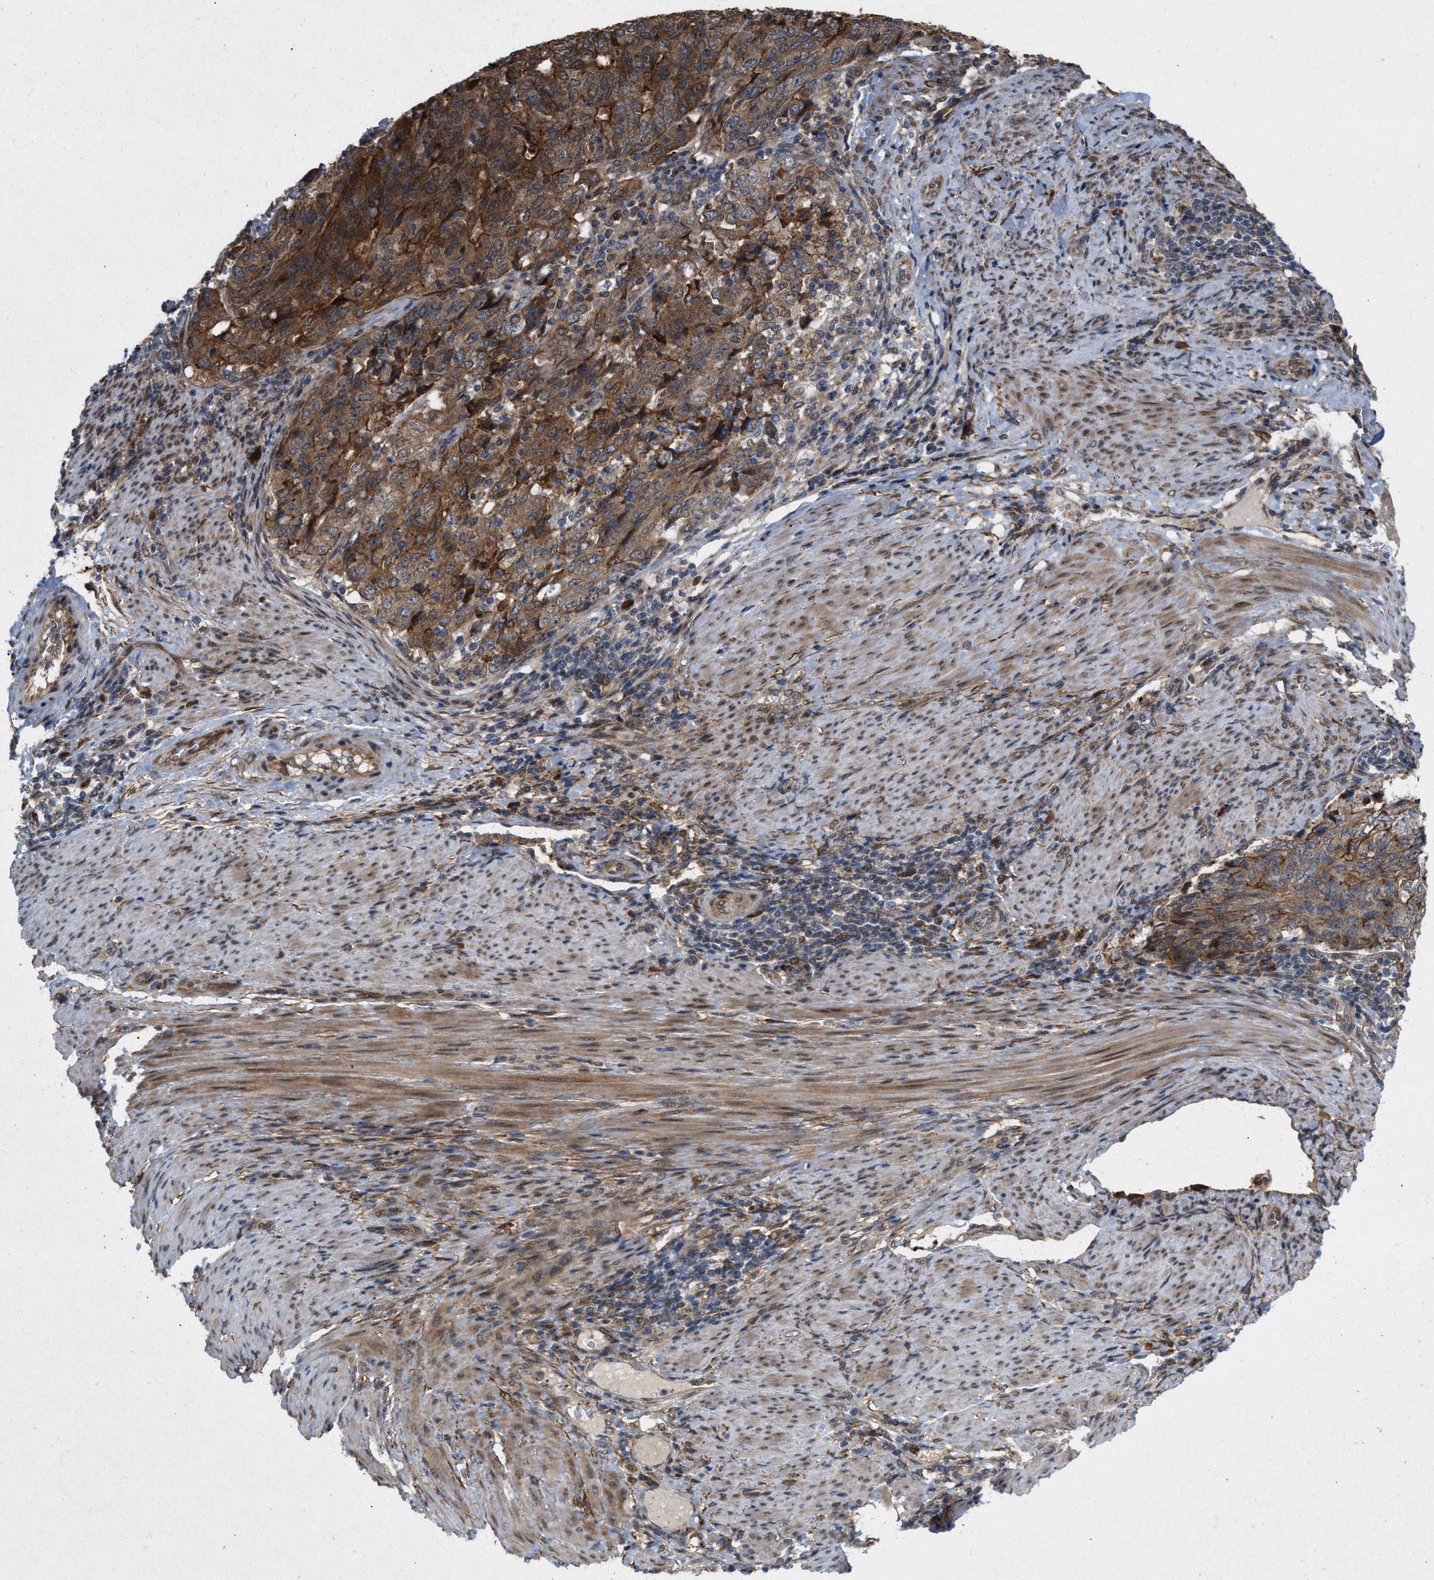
{"staining": {"intensity": "strong", "quantity": ">75%", "location": "cytoplasmic/membranous"}, "tissue": "endometrial cancer", "cell_type": "Tumor cells", "image_type": "cancer", "snomed": [{"axis": "morphology", "description": "Adenocarcinoma, NOS"}, {"axis": "topography", "description": "Endometrium"}], "caption": "Protein analysis of endometrial adenocarcinoma tissue displays strong cytoplasmic/membranous positivity in approximately >75% of tumor cells. The staining is performed using DAB (3,3'-diaminobenzidine) brown chromogen to label protein expression. The nuclei are counter-stained blue using hematoxylin.", "gene": "MFSD6", "patient": {"sex": "female", "age": 80}}